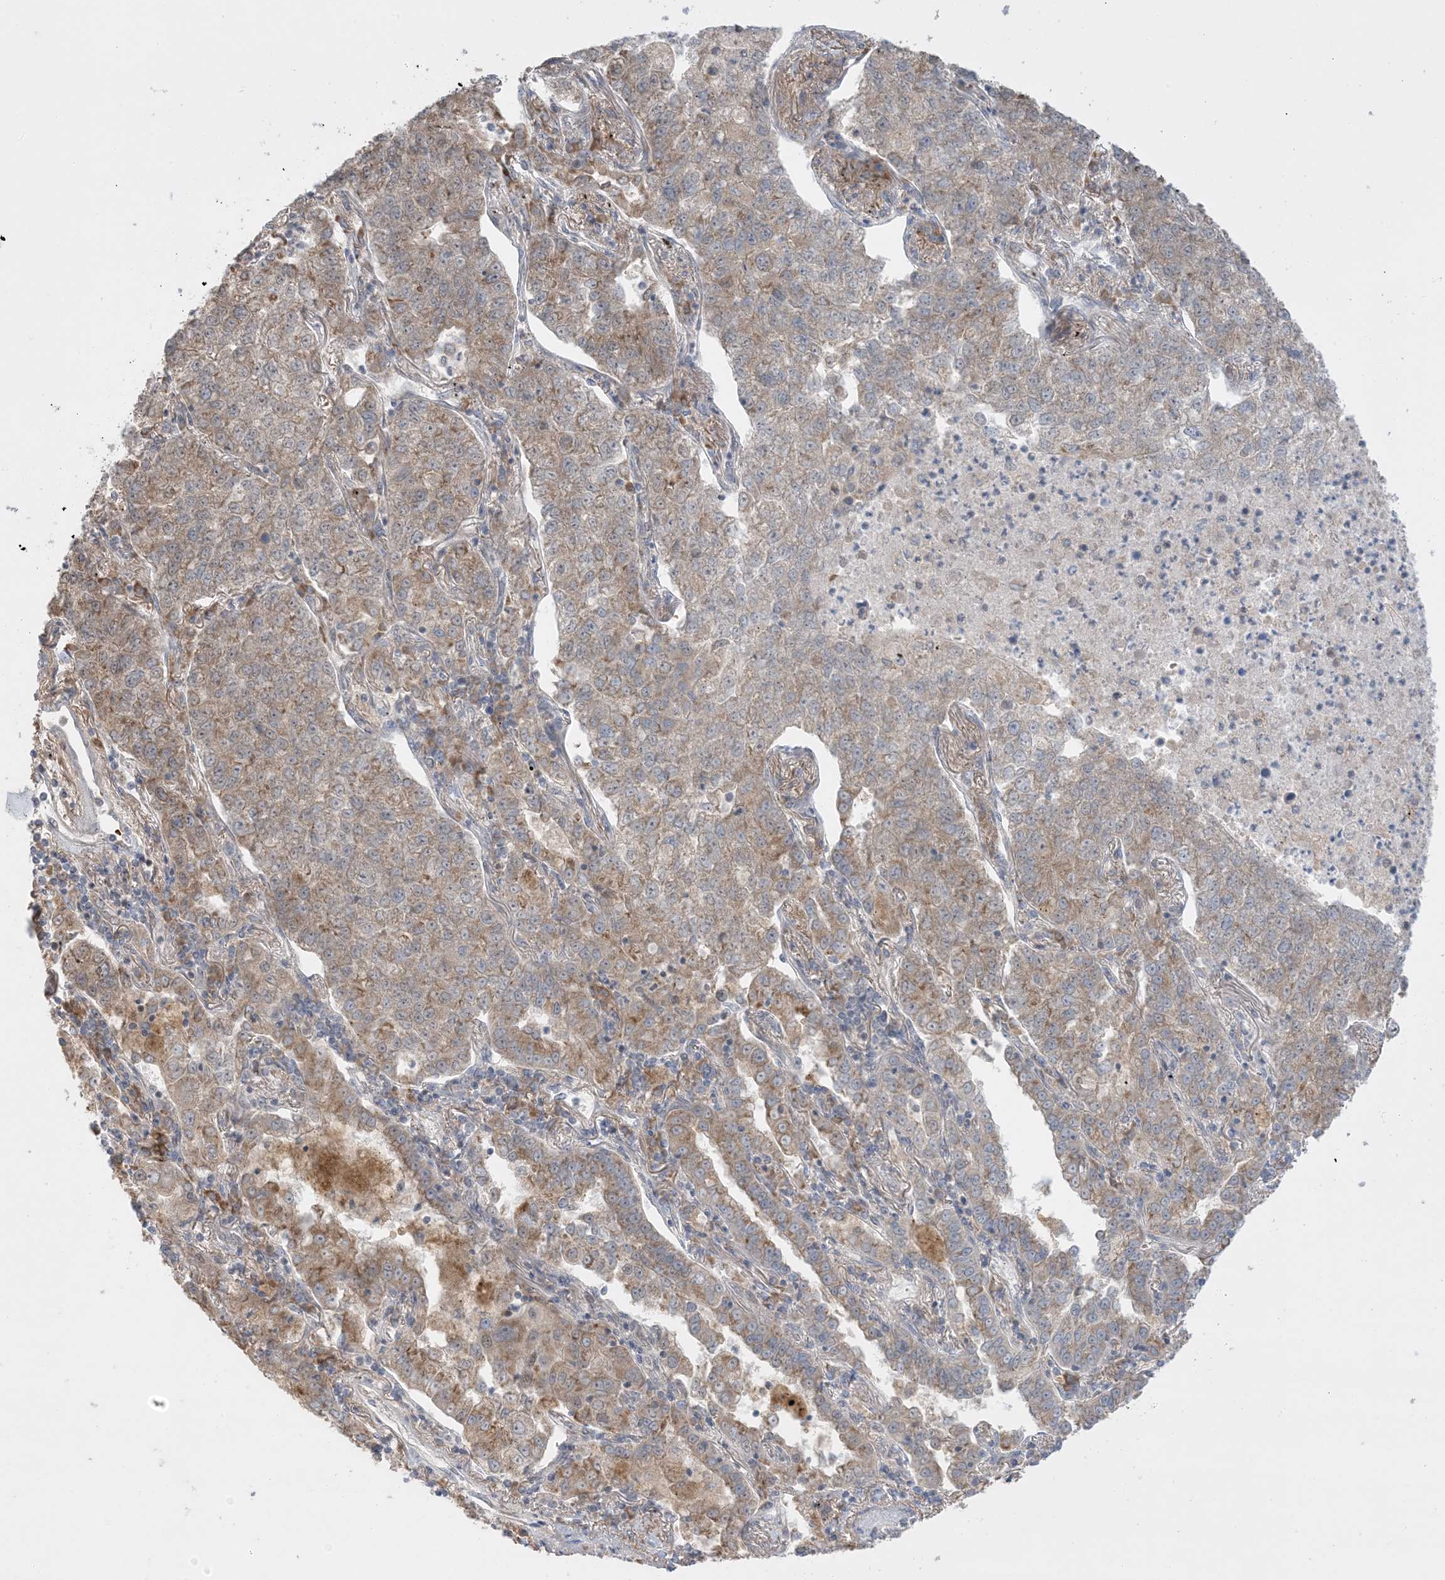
{"staining": {"intensity": "moderate", "quantity": "25%-75%", "location": "cytoplasmic/membranous"}, "tissue": "lung cancer", "cell_type": "Tumor cells", "image_type": "cancer", "snomed": [{"axis": "morphology", "description": "Adenocarcinoma, NOS"}, {"axis": "topography", "description": "Lung"}], "caption": "Immunohistochemistry (IHC) (DAB) staining of lung cancer (adenocarcinoma) displays moderate cytoplasmic/membranous protein staining in approximately 25%-75% of tumor cells. Immunohistochemistry (IHC) stains the protein in brown and the nuclei are stained blue.", "gene": "MMGT1", "patient": {"sex": "male", "age": 49}}